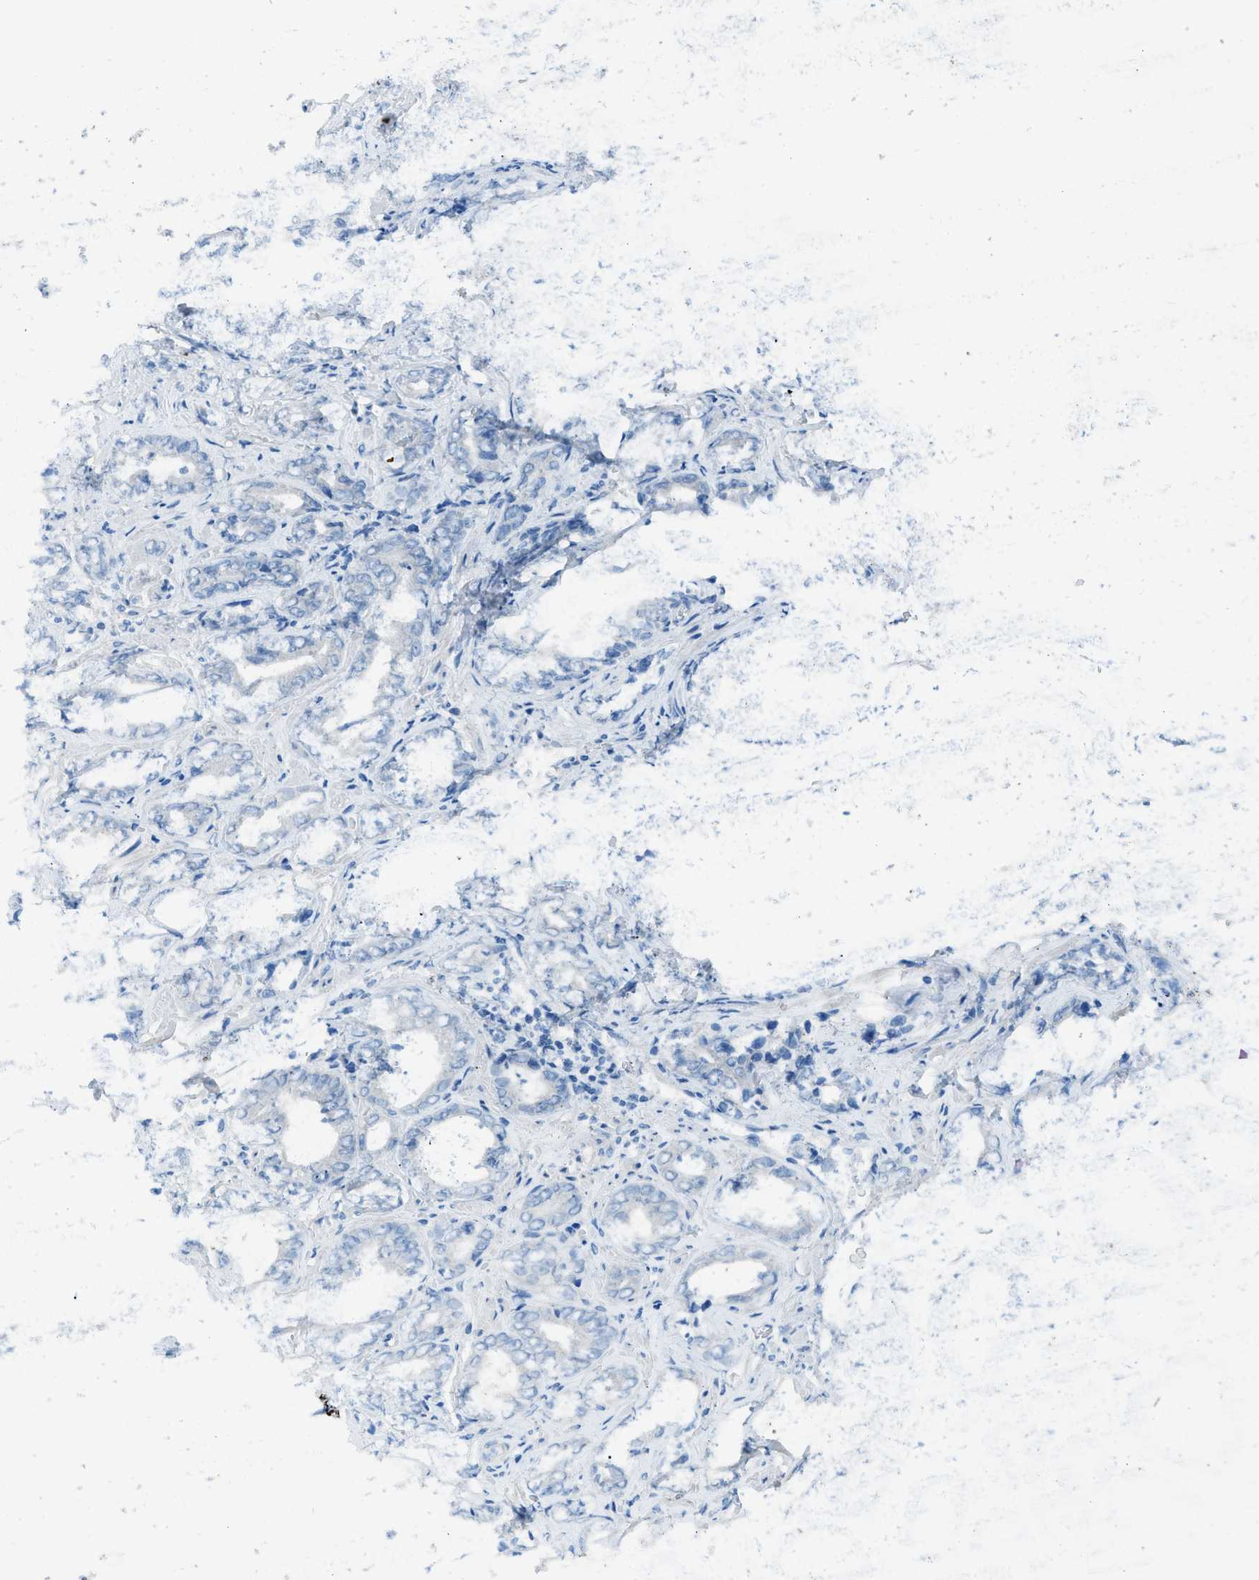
{"staining": {"intensity": "negative", "quantity": "none", "location": "none"}, "tissue": "prostate cancer", "cell_type": "Tumor cells", "image_type": "cancer", "snomed": [{"axis": "morphology", "description": "Adenocarcinoma, Low grade"}, {"axis": "topography", "description": "Prostate"}], "caption": "DAB (3,3'-diaminobenzidine) immunohistochemical staining of human prostate adenocarcinoma (low-grade) displays no significant positivity in tumor cells.", "gene": "ACAN", "patient": {"sex": "male", "age": 60}}